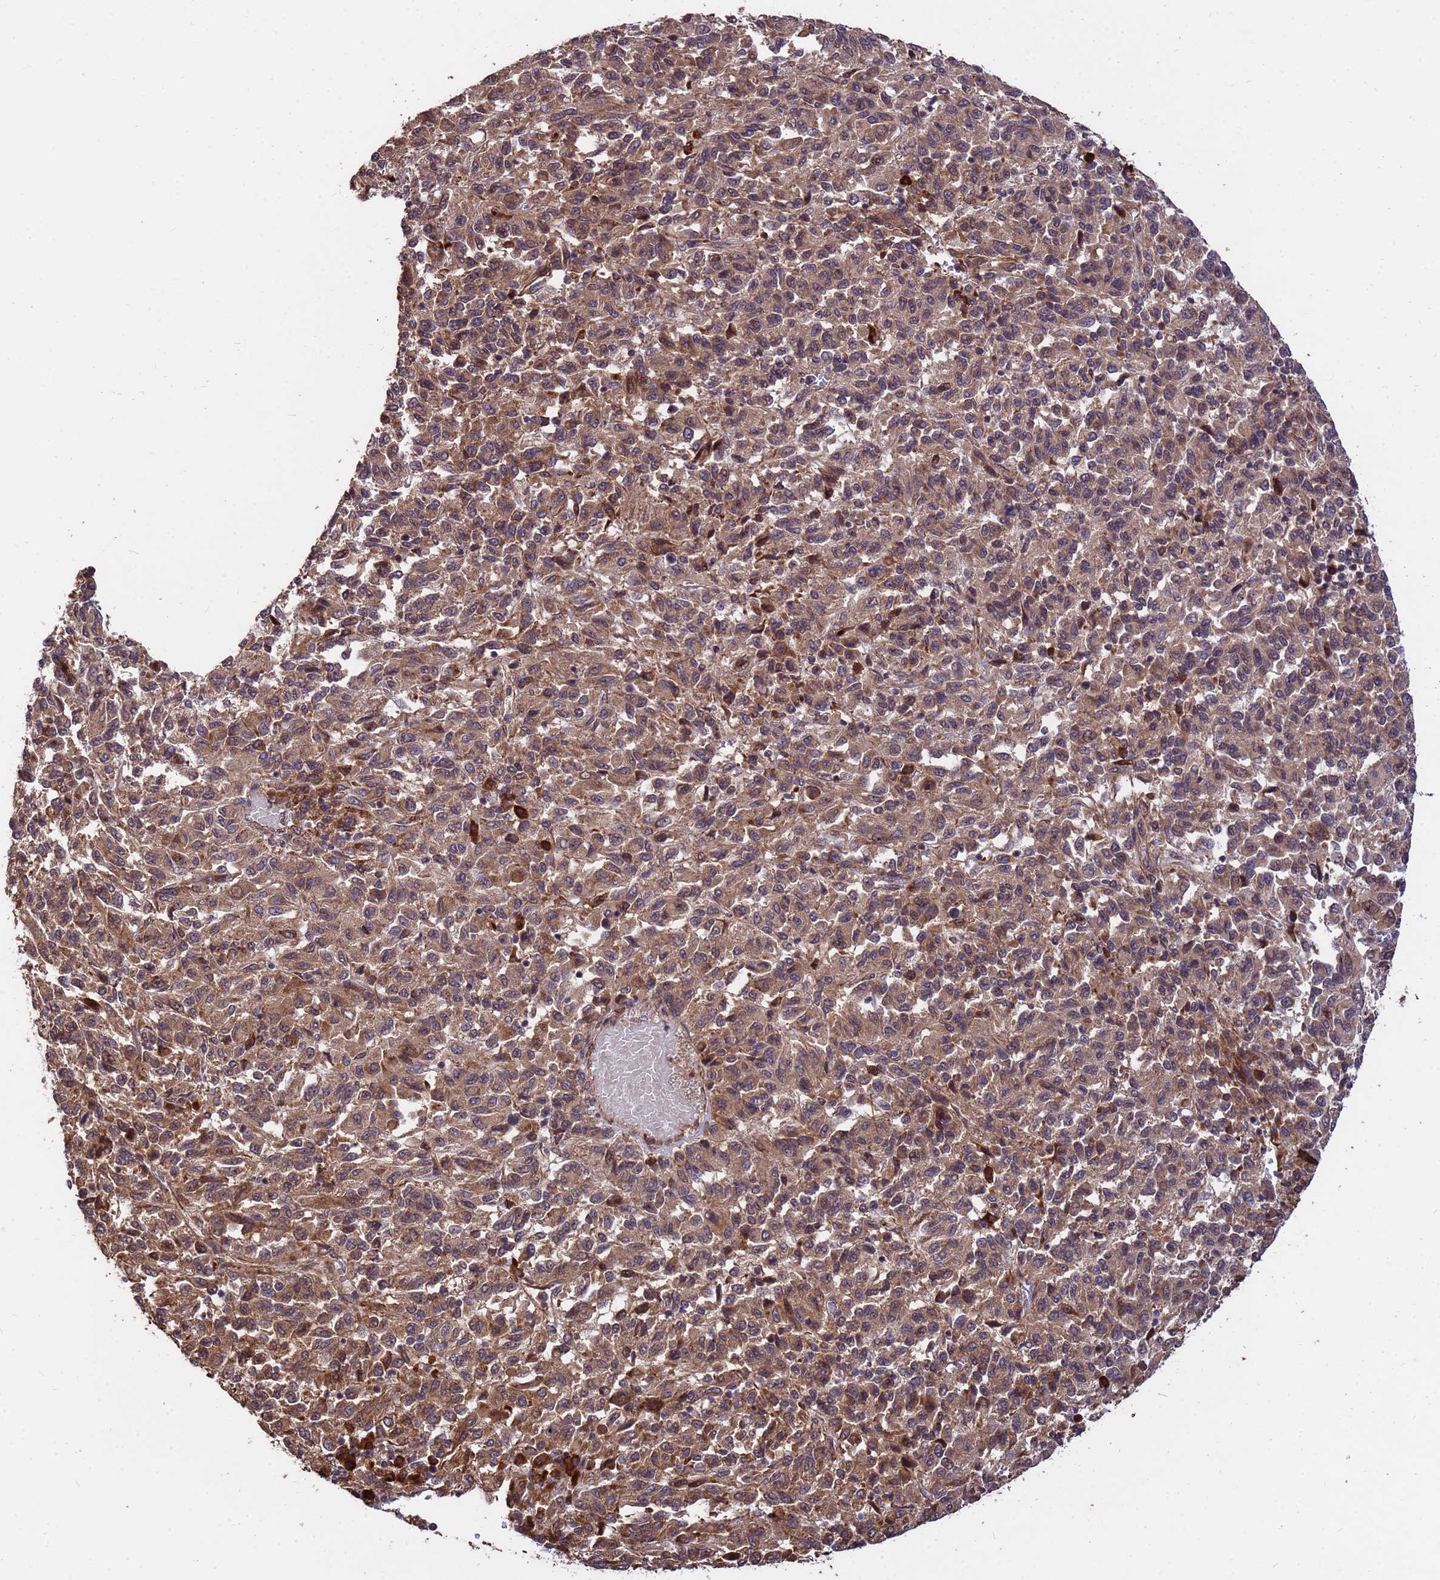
{"staining": {"intensity": "moderate", "quantity": ">75%", "location": "cytoplasmic/membranous,nuclear"}, "tissue": "melanoma", "cell_type": "Tumor cells", "image_type": "cancer", "snomed": [{"axis": "morphology", "description": "Malignant melanoma, Metastatic site"}, {"axis": "topography", "description": "Lung"}], "caption": "An immunohistochemistry image of neoplastic tissue is shown. Protein staining in brown highlights moderate cytoplasmic/membranous and nuclear positivity in malignant melanoma (metastatic site) within tumor cells.", "gene": "ZNF619", "patient": {"sex": "male", "age": 64}}